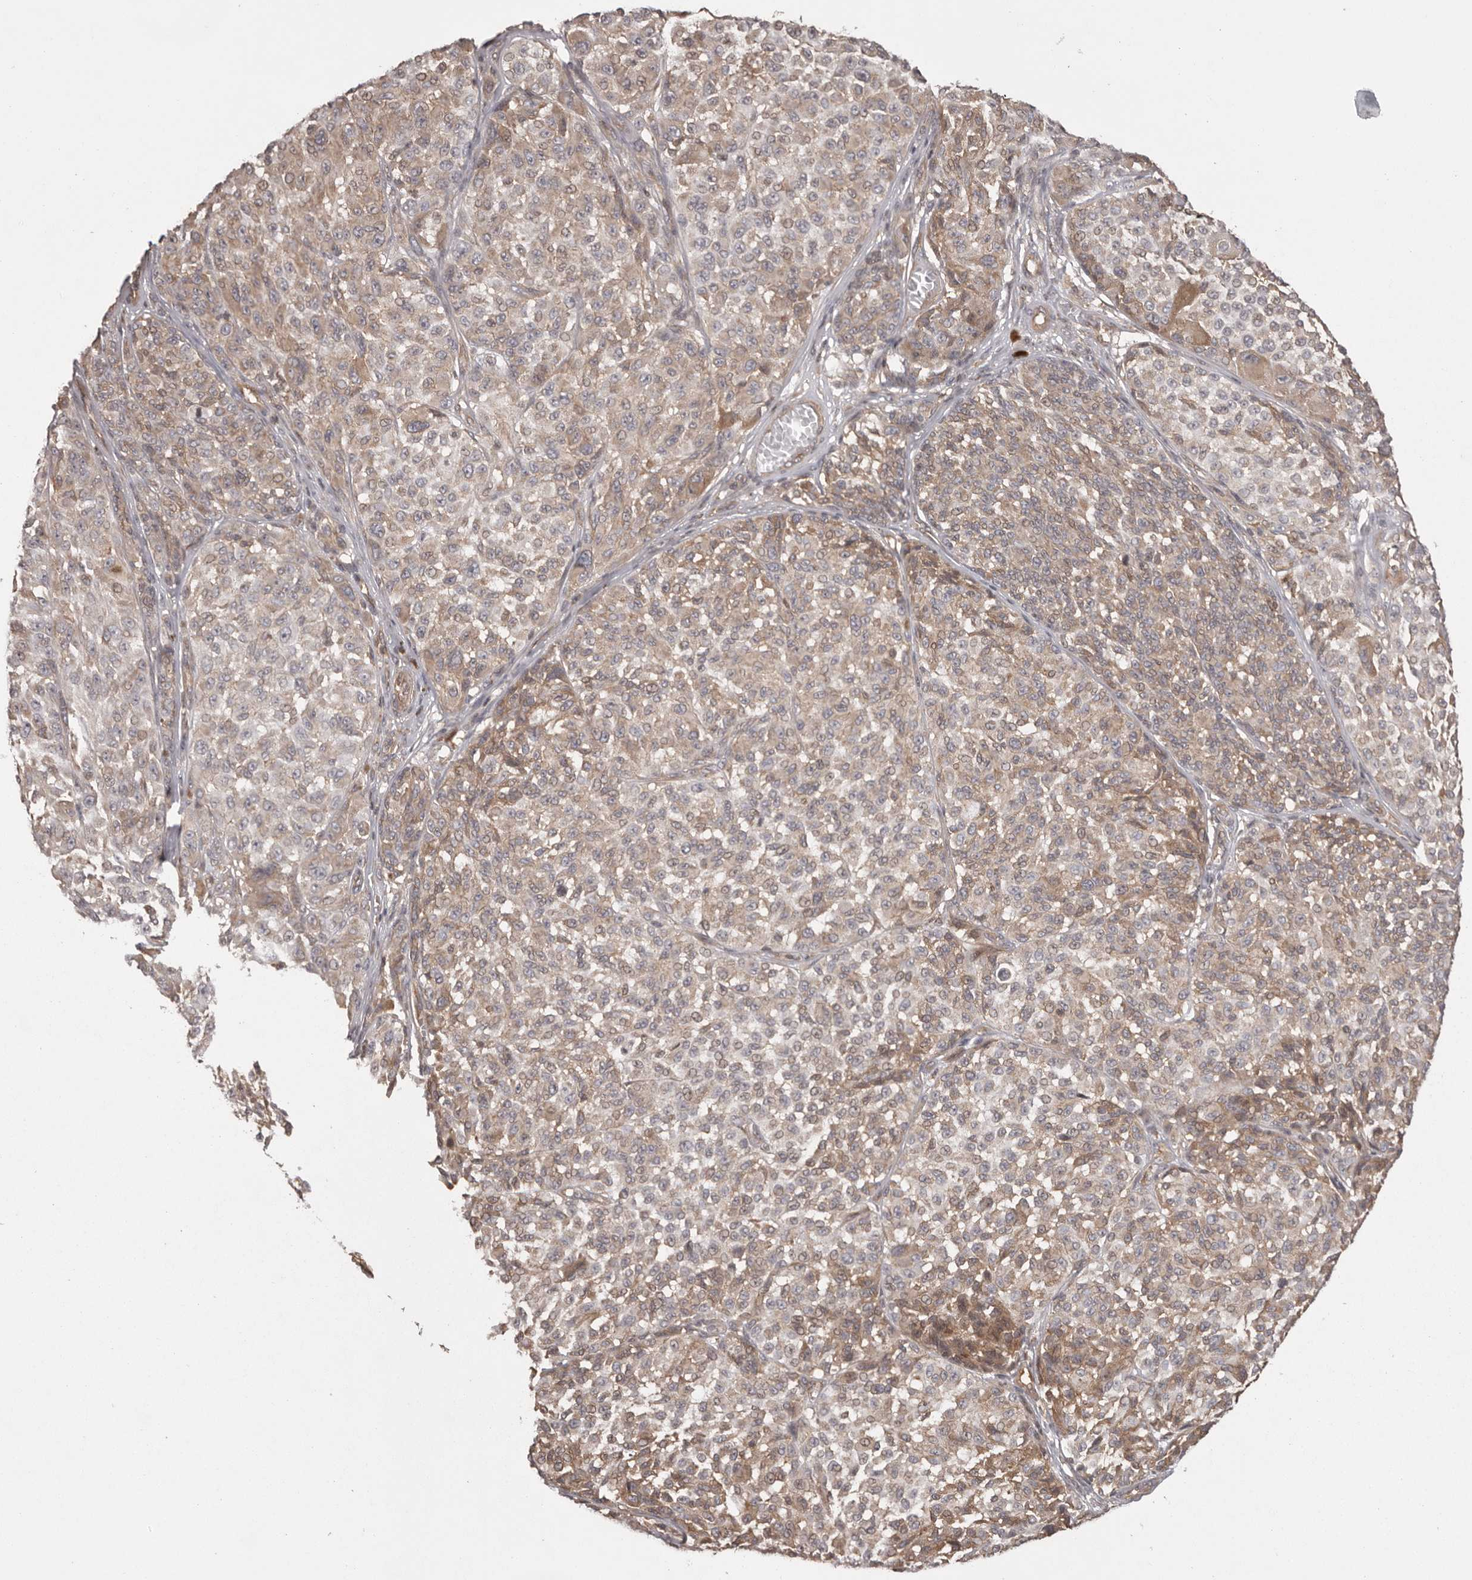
{"staining": {"intensity": "weak", "quantity": ">75%", "location": "cytoplasmic/membranous"}, "tissue": "melanoma", "cell_type": "Tumor cells", "image_type": "cancer", "snomed": [{"axis": "morphology", "description": "Malignant melanoma, NOS"}, {"axis": "topography", "description": "Skin"}], "caption": "IHC image of melanoma stained for a protein (brown), which reveals low levels of weak cytoplasmic/membranous staining in about >75% of tumor cells.", "gene": "NFKBIA", "patient": {"sex": "male", "age": 83}}